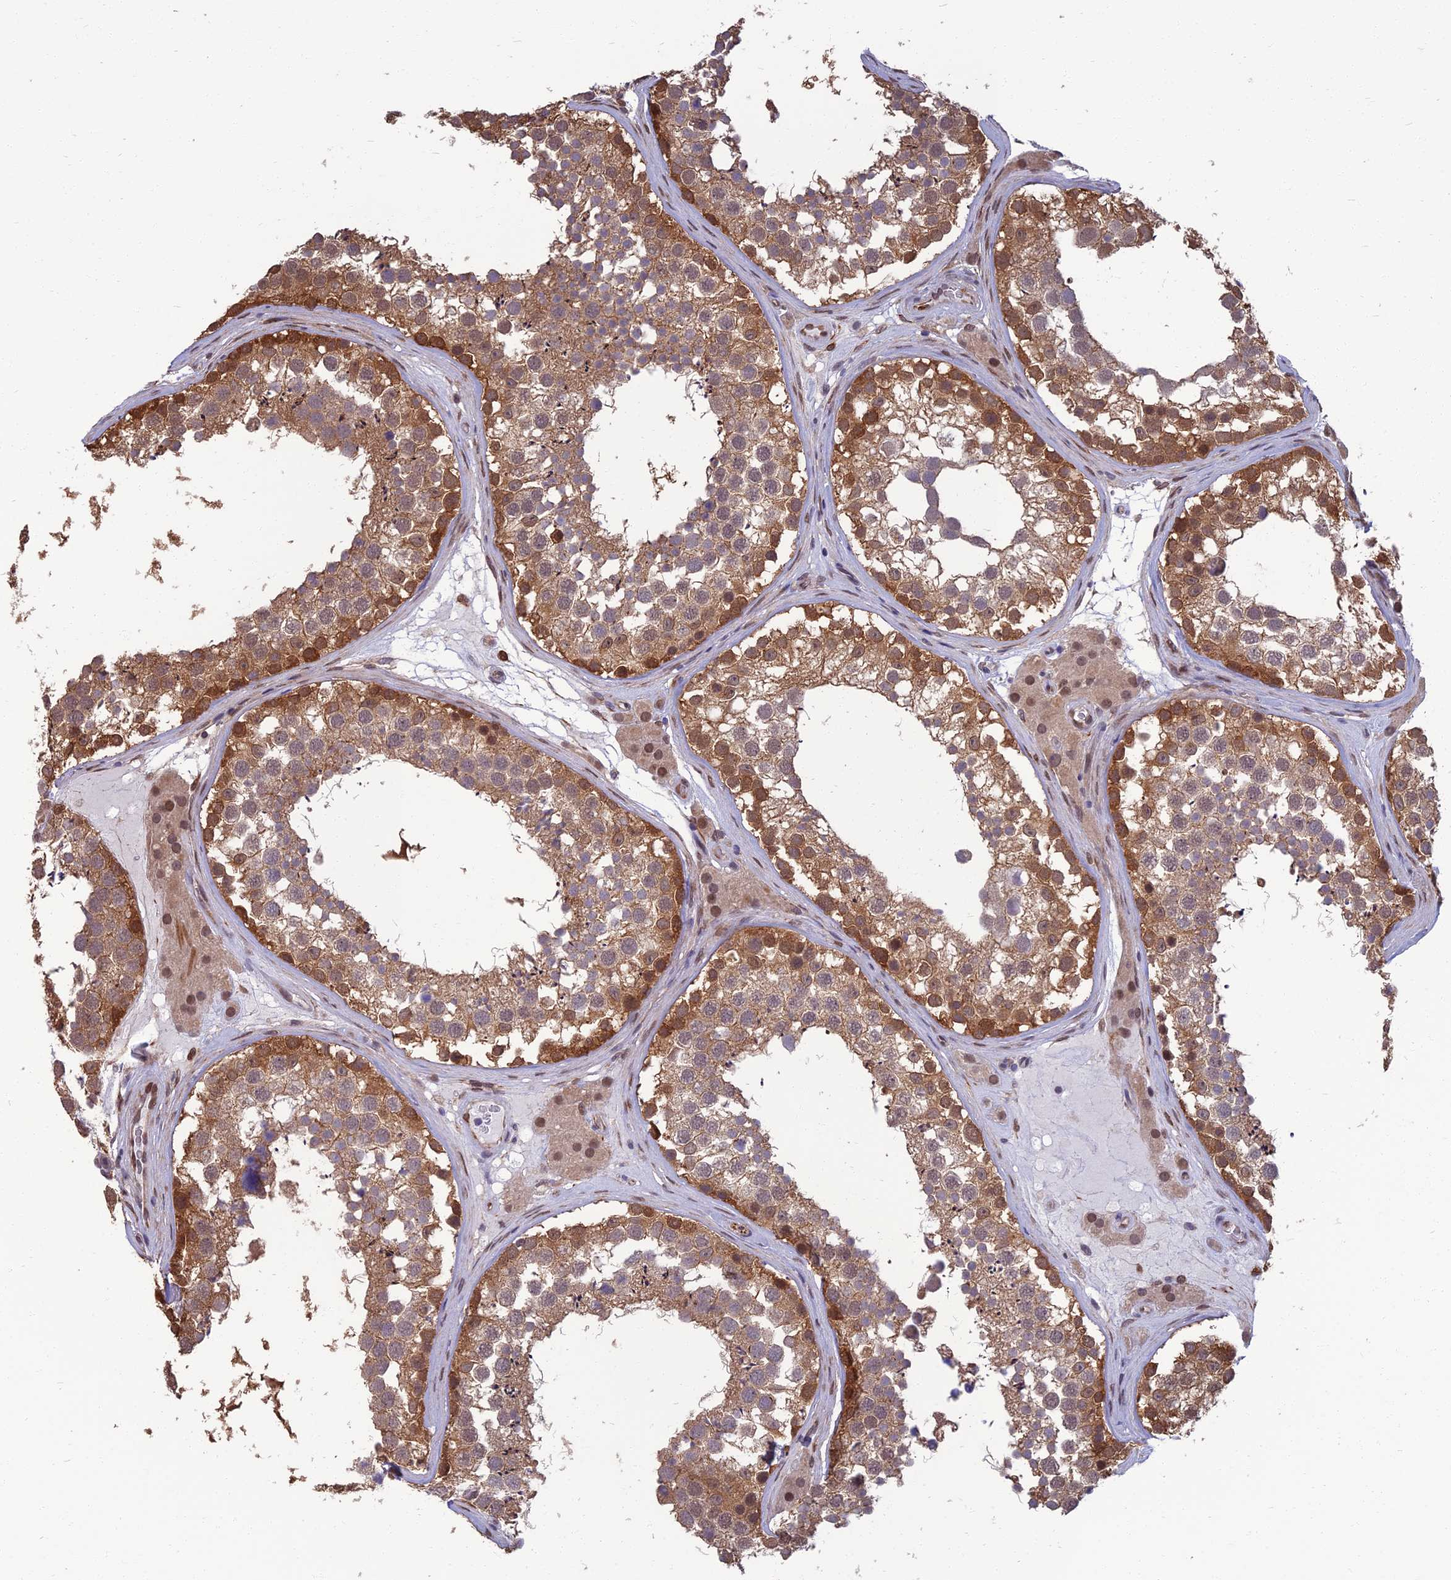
{"staining": {"intensity": "moderate", "quantity": ">75%", "location": "cytoplasmic/membranous"}, "tissue": "testis", "cell_type": "Cells in seminiferous ducts", "image_type": "normal", "snomed": [{"axis": "morphology", "description": "Normal tissue, NOS"}, {"axis": "topography", "description": "Testis"}], "caption": "Protein staining displays moderate cytoplasmic/membranous expression in about >75% of cells in seminiferous ducts in unremarkable testis.", "gene": "NR4A3", "patient": {"sex": "male", "age": 46}}